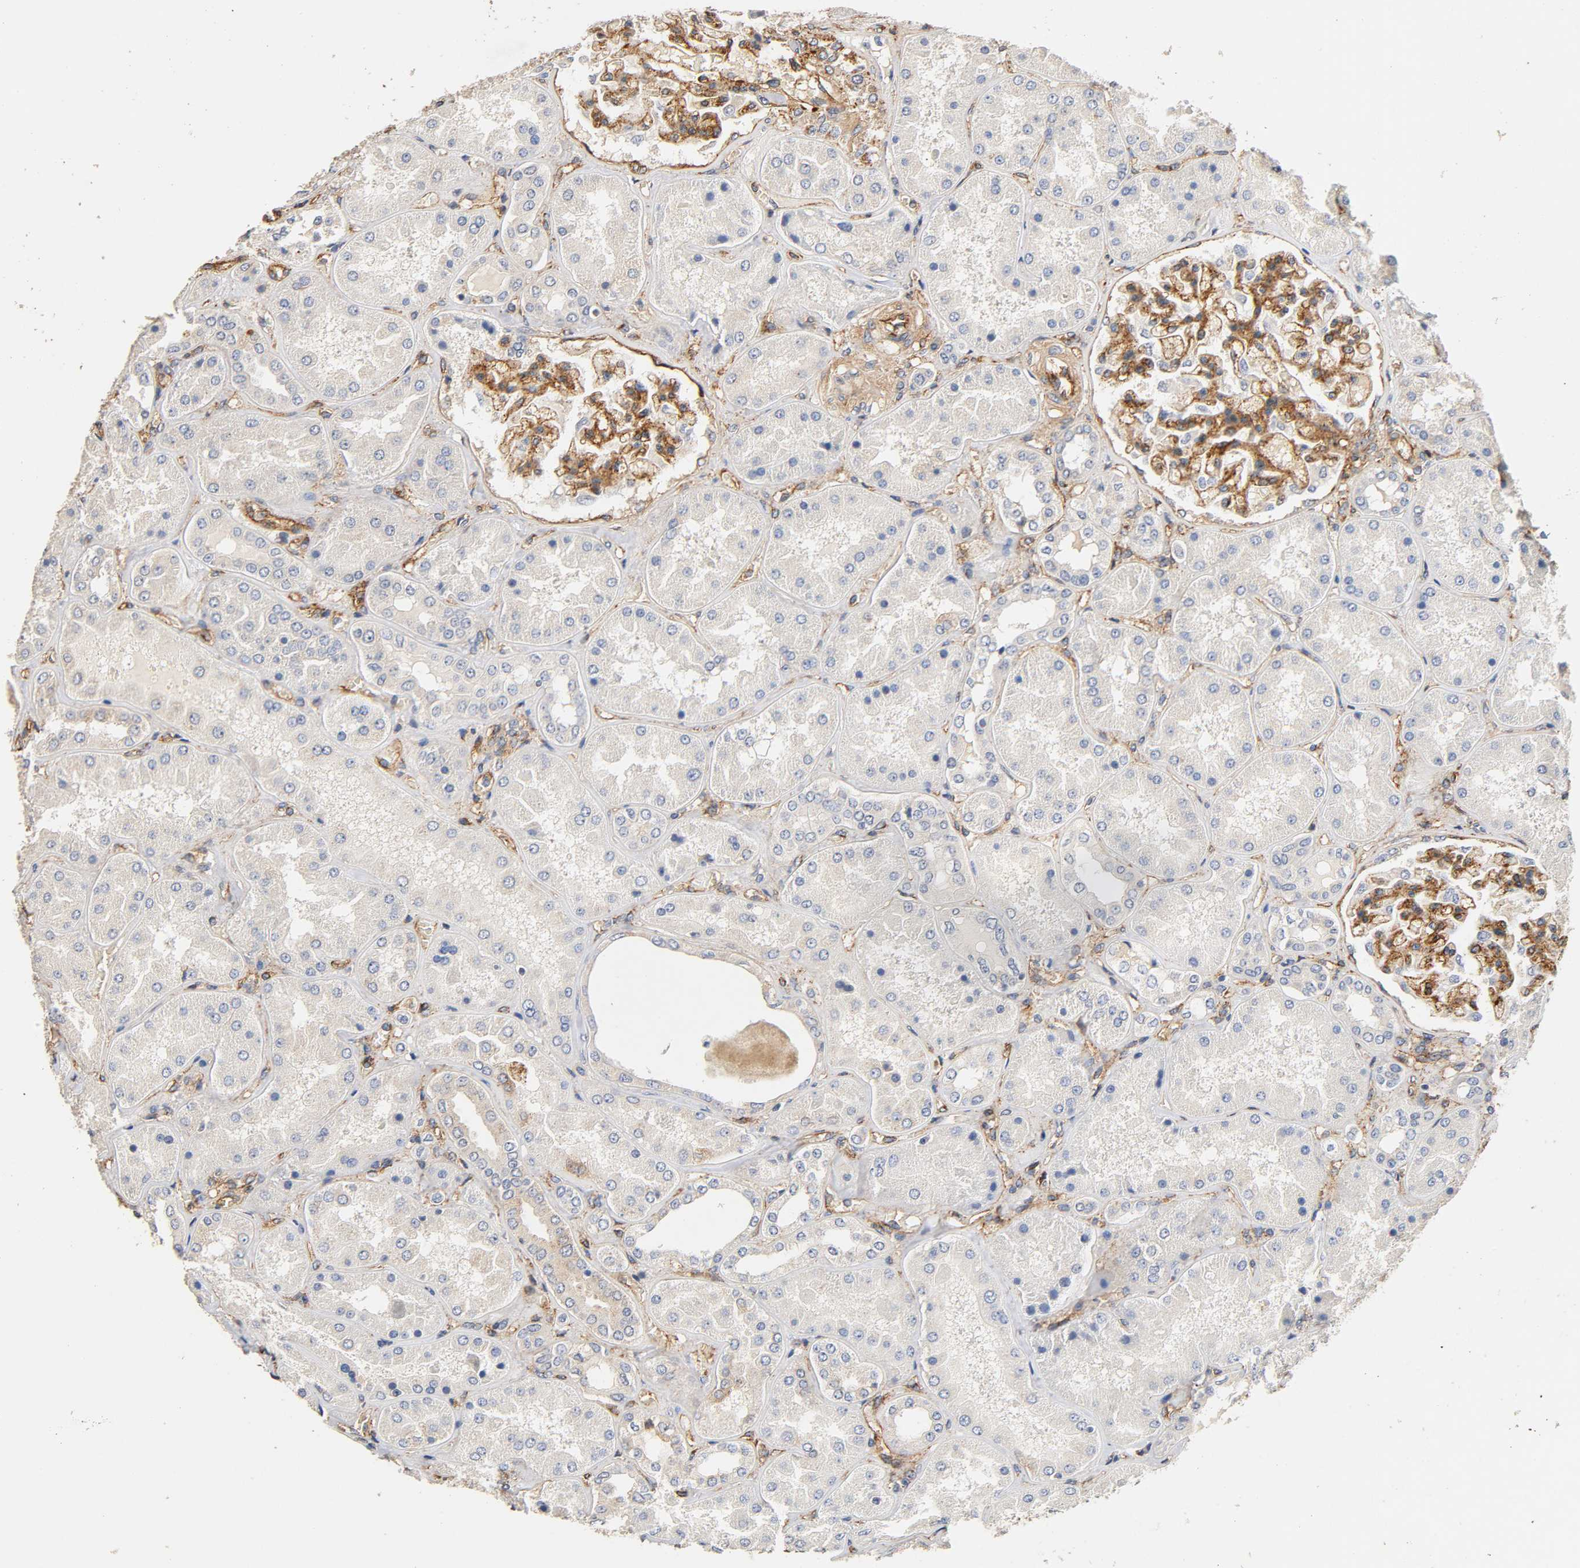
{"staining": {"intensity": "strong", "quantity": ">75%", "location": "cytoplasmic/membranous"}, "tissue": "kidney", "cell_type": "Cells in glomeruli", "image_type": "normal", "snomed": [{"axis": "morphology", "description": "Normal tissue, NOS"}, {"axis": "topography", "description": "Kidney"}], "caption": "A histopathology image of human kidney stained for a protein displays strong cytoplasmic/membranous brown staining in cells in glomeruli.", "gene": "IFITM2", "patient": {"sex": "female", "age": 56}}